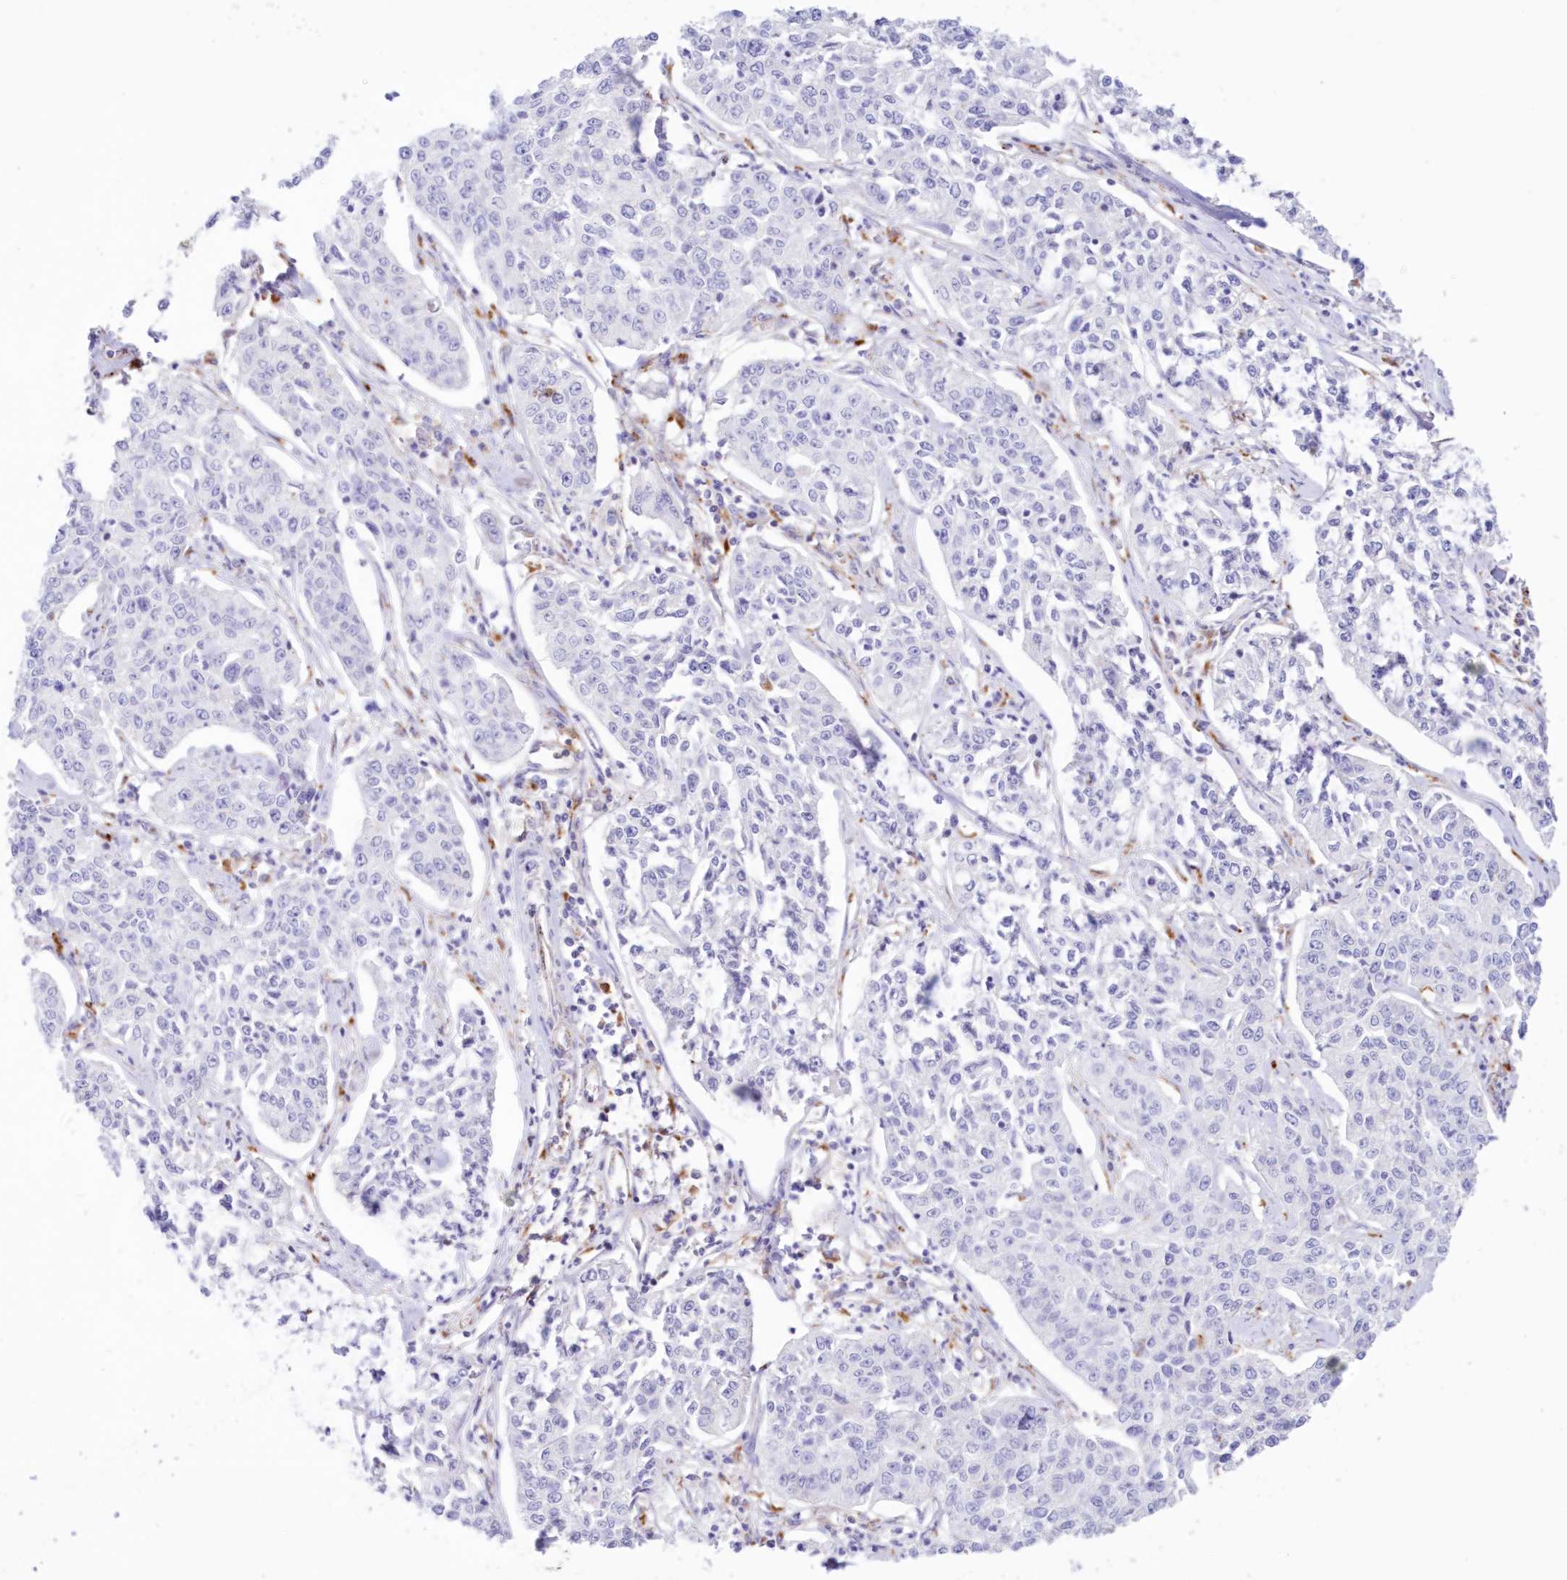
{"staining": {"intensity": "negative", "quantity": "none", "location": "none"}, "tissue": "cervical cancer", "cell_type": "Tumor cells", "image_type": "cancer", "snomed": [{"axis": "morphology", "description": "Squamous cell carcinoma, NOS"}, {"axis": "topography", "description": "Cervix"}], "caption": "The micrograph shows no significant expression in tumor cells of cervical squamous cell carcinoma.", "gene": "TPP1", "patient": {"sex": "female", "age": 35}}